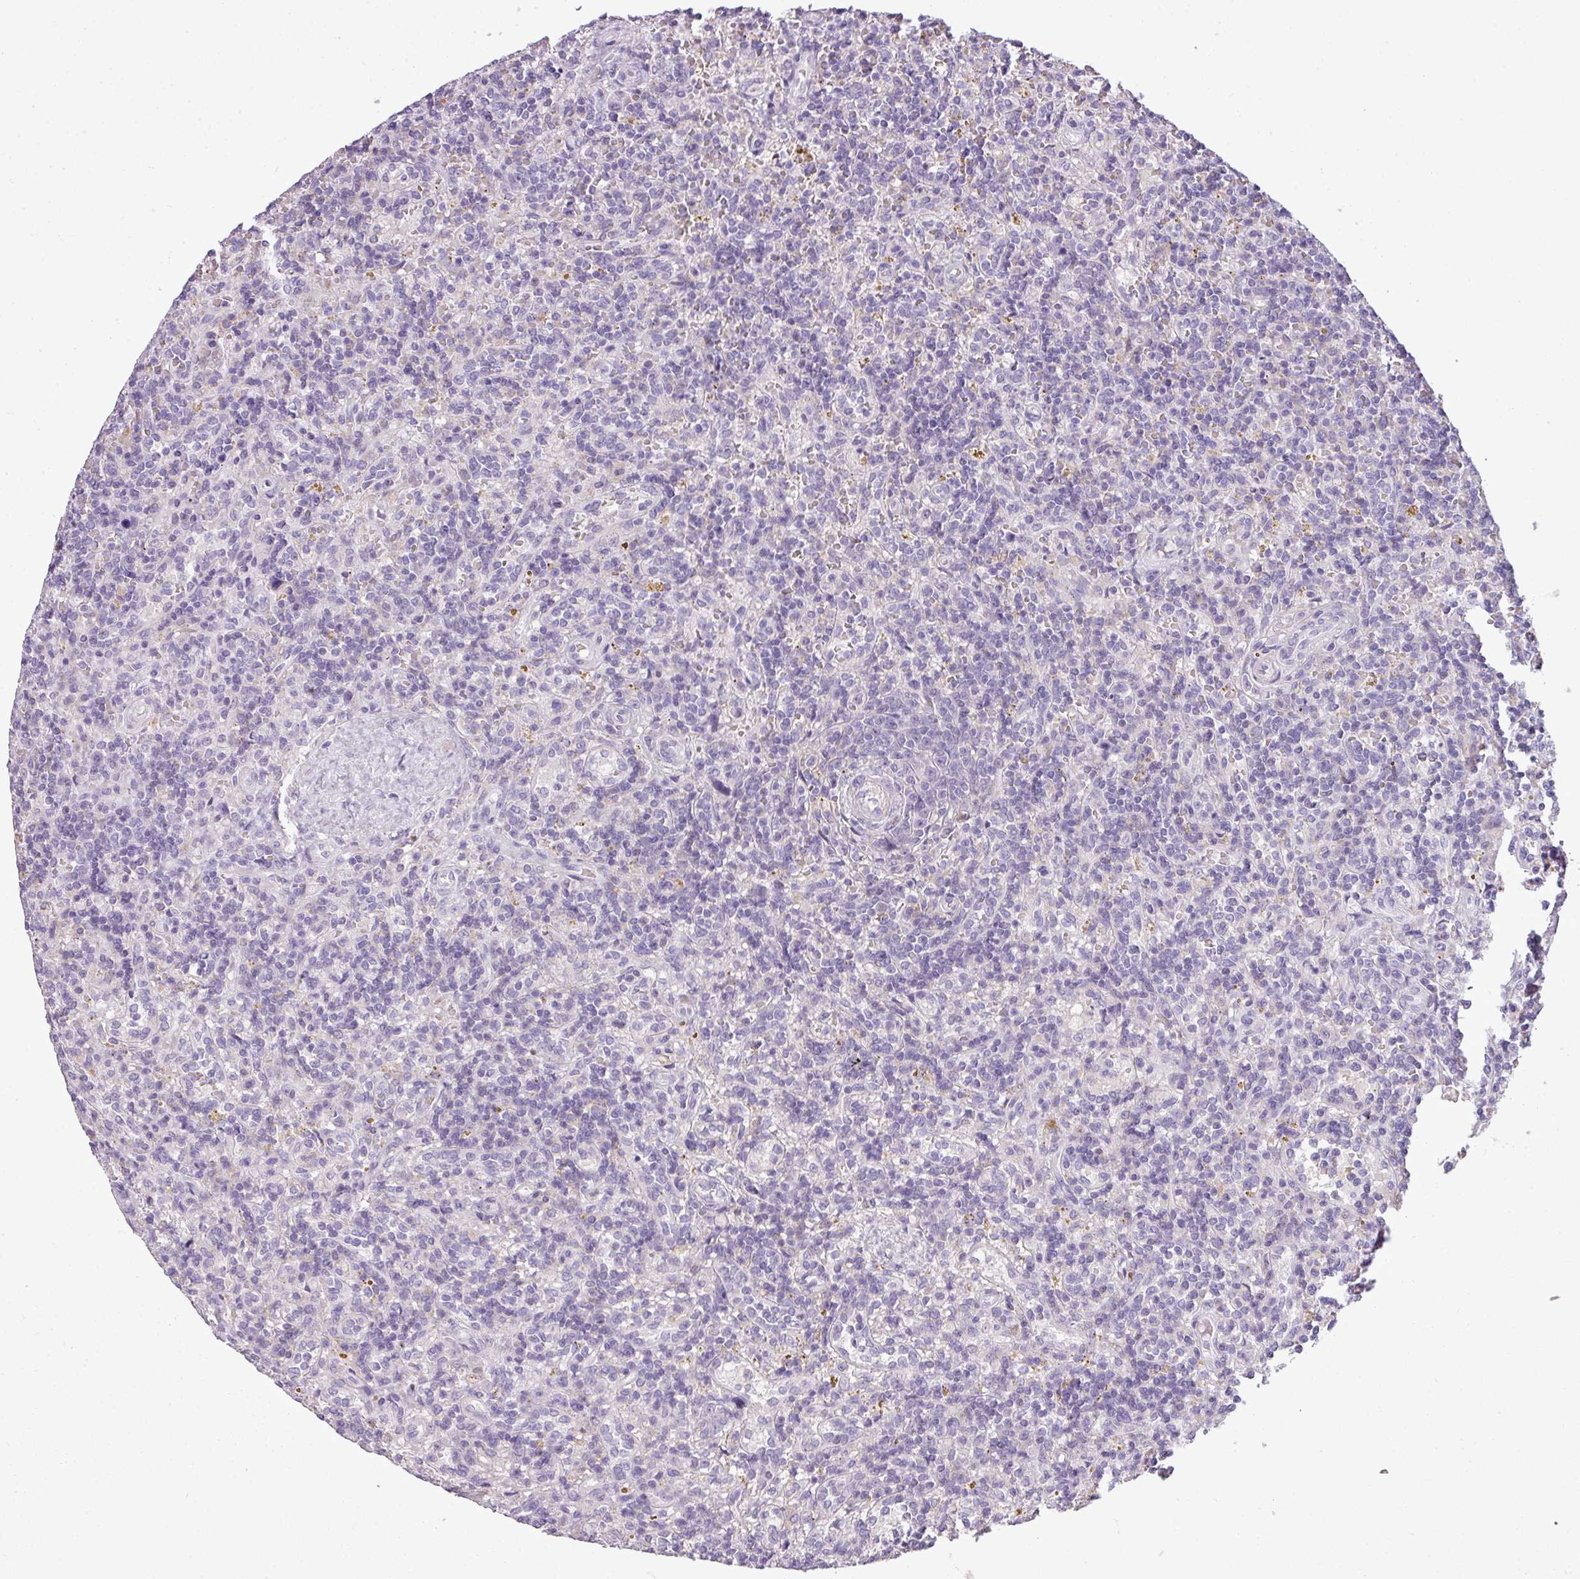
{"staining": {"intensity": "negative", "quantity": "none", "location": "none"}, "tissue": "lymphoma", "cell_type": "Tumor cells", "image_type": "cancer", "snomed": [{"axis": "morphology", "description": "Malignant lymphoma, non-Hodgkin's type, Low grade"}, {"axis": "topography", "description": "Spleen"}], "caption": "This is an immunohistochemistry (IHC) histopathology image of human lymphoma. There is no staining in tumor cells.", "gene": "C4B", "patient": {"sex": "male", "age": 67}}